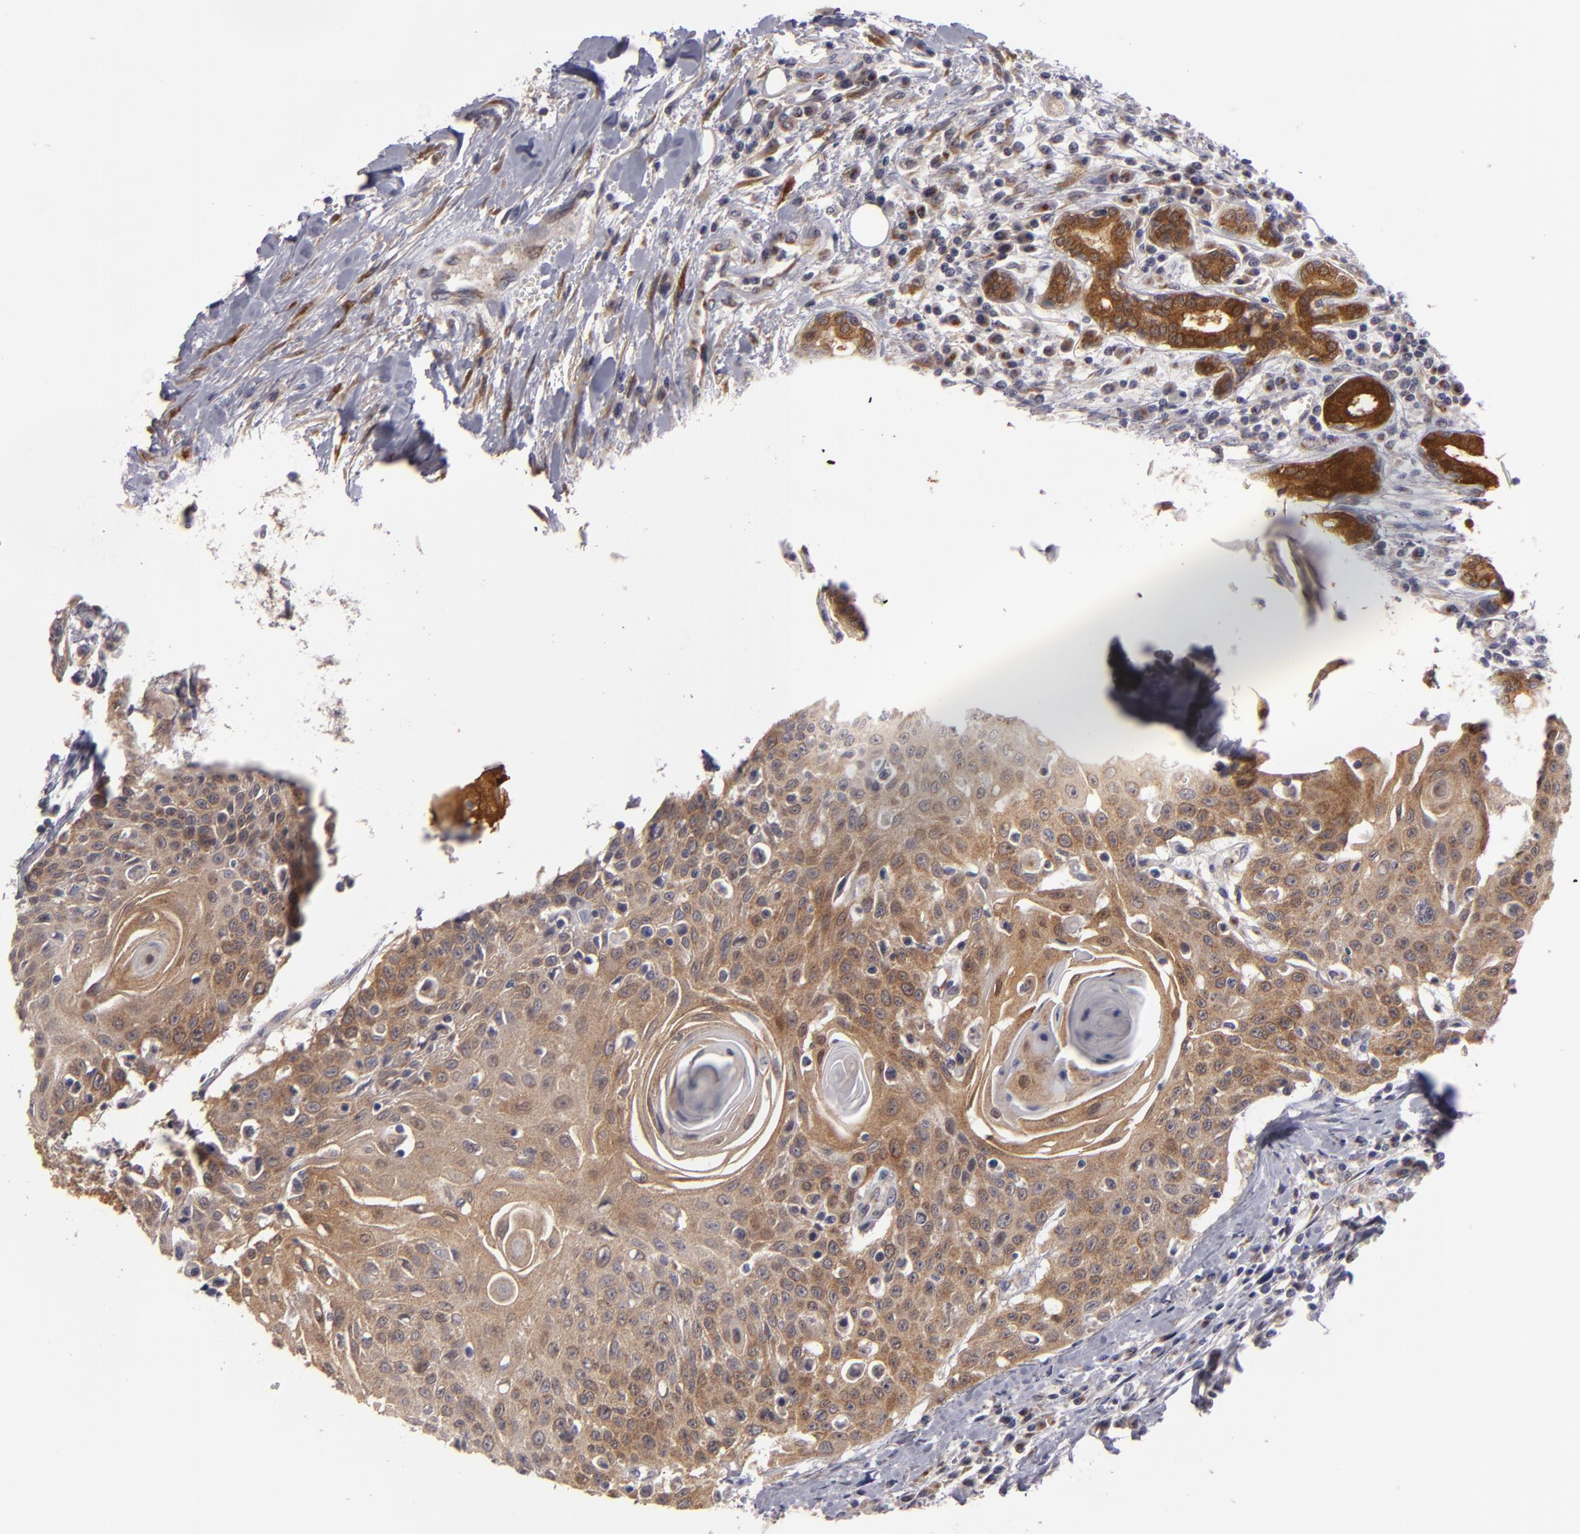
{"staining": {"intensity": "moderate", "quantity": ">75%", "location": "cytoplasmic/membranous"}, "tissue": "head and neck cancer", "cell_type": "Tumor cells", "image_type": "cancer", "snomed": [{"axis": "morphology", "description": "Squamous cell carcinoma, NOS"}, {"axis": "morphology", "description": "Squamous cell carcinoma, metastatic, NOS"}, {"axis": "topography", "description": "Lymph node"}, {"axis": "topography", "description": "Salivary gland"}, {"axis": "topography", "description": "Head-Neck"}], "caption": "Tumor cells reveal medium levels of moderate cytoplasmic/membranous expression in approximately >75% of cells in head and neck cancer (metastatic squamous cell carcinoma).", "gene": "SH2D4A", "patient": {"sex": "female", "age": 74}}